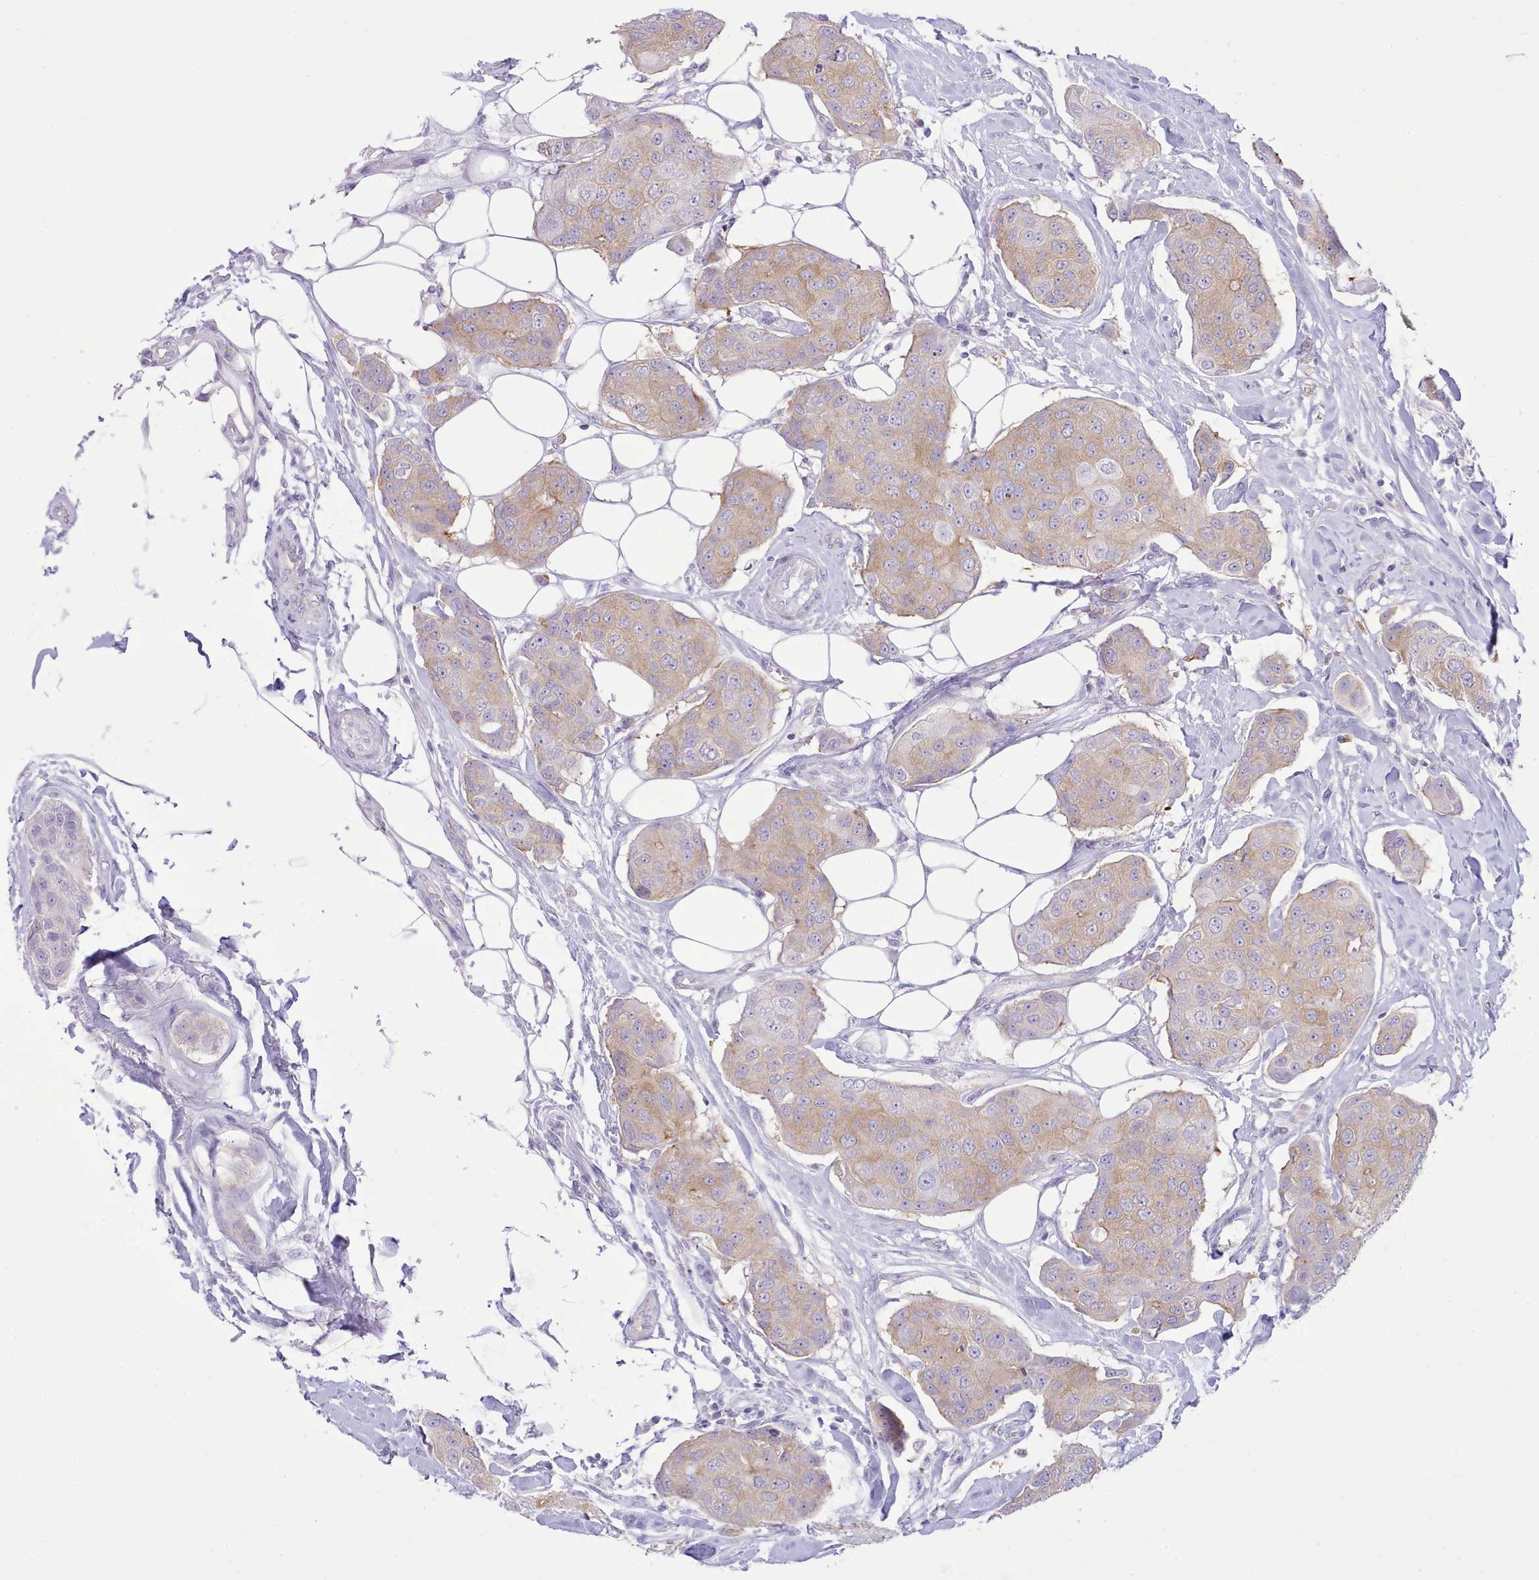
{"staining": {"intensity": "weak", "quantity": "25%-75%", "location": "cytoplasmic/membranous"}, "tissue": "breast cancer", "cell_type": "Tumor cells", "image_type": "cancer", "snomed": [{"axis": "morphology", "description": "Duct carcinoma"}, {"axis": "topography", "description": "Breast"}, {"axis": "topography", "description": "Lymph node"}], "caption": "Weak cytoplasmic/membranous positivity for a protein is identified in about 25%-75% of tumor cells of breast cancer (invasive ductal carcinoma) using IHC.", "gene": "MDFI", "patient": {"sex": "female", "age": 80}}